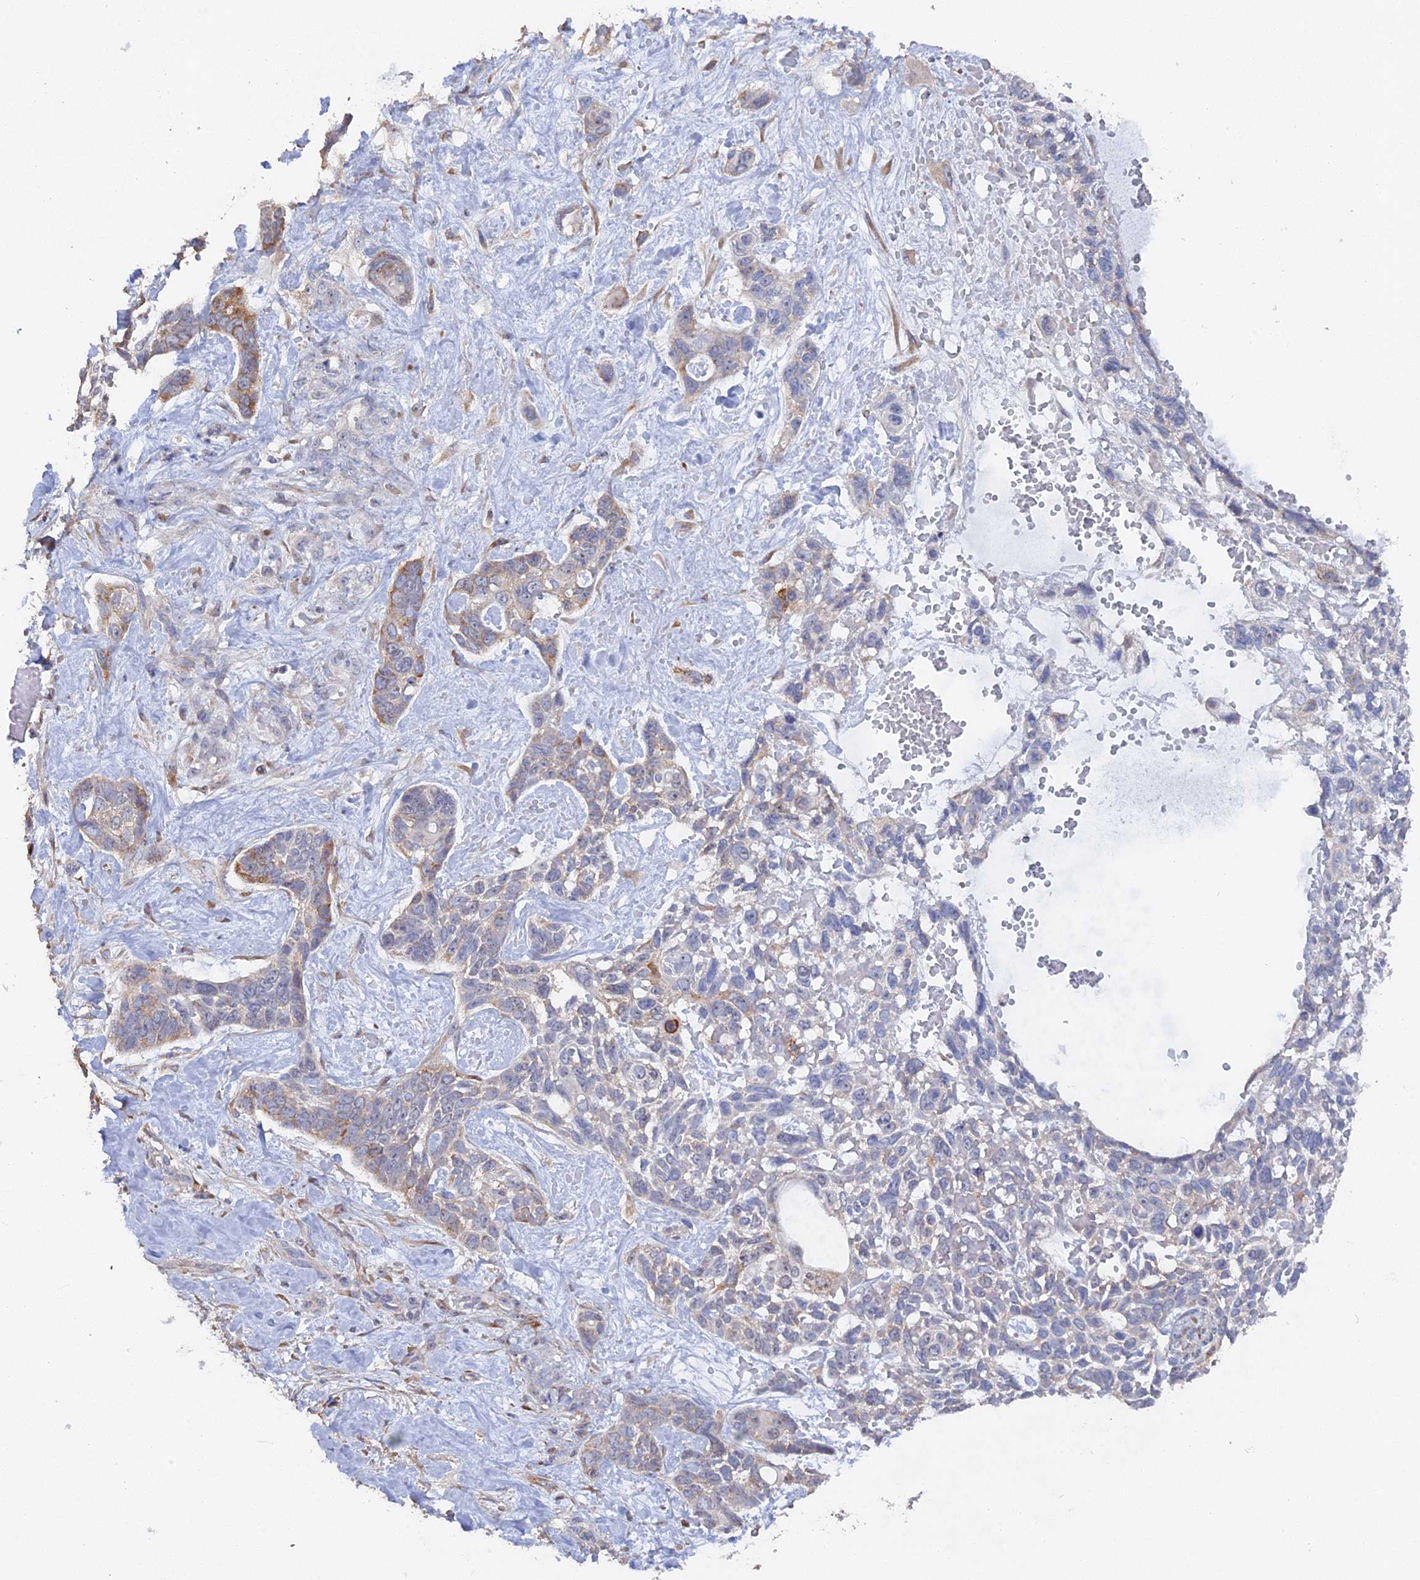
{"staining": {"intensity": "moderate", "quantity": "<25%", "location": "cytoplasmic/membranous"}, "tissue": "skin cancer", "cell_type": "Tumor cells", "image_type": "cancer", "snomed": [{"axis": "morphology", "description": "Basal cell carcinoma"}, {"axis": "topography", "description": "Skin"}], "caption": "Tumor cells exhibit moderate cytoplasmic/membranous positivity in about <25% of cells in basal cell carcinoma (skin). The protein is shown in brown color, while the nuclei are stained blue.", "gene": "SEMG2", "patient": {"sex": "male", "age": 88}}